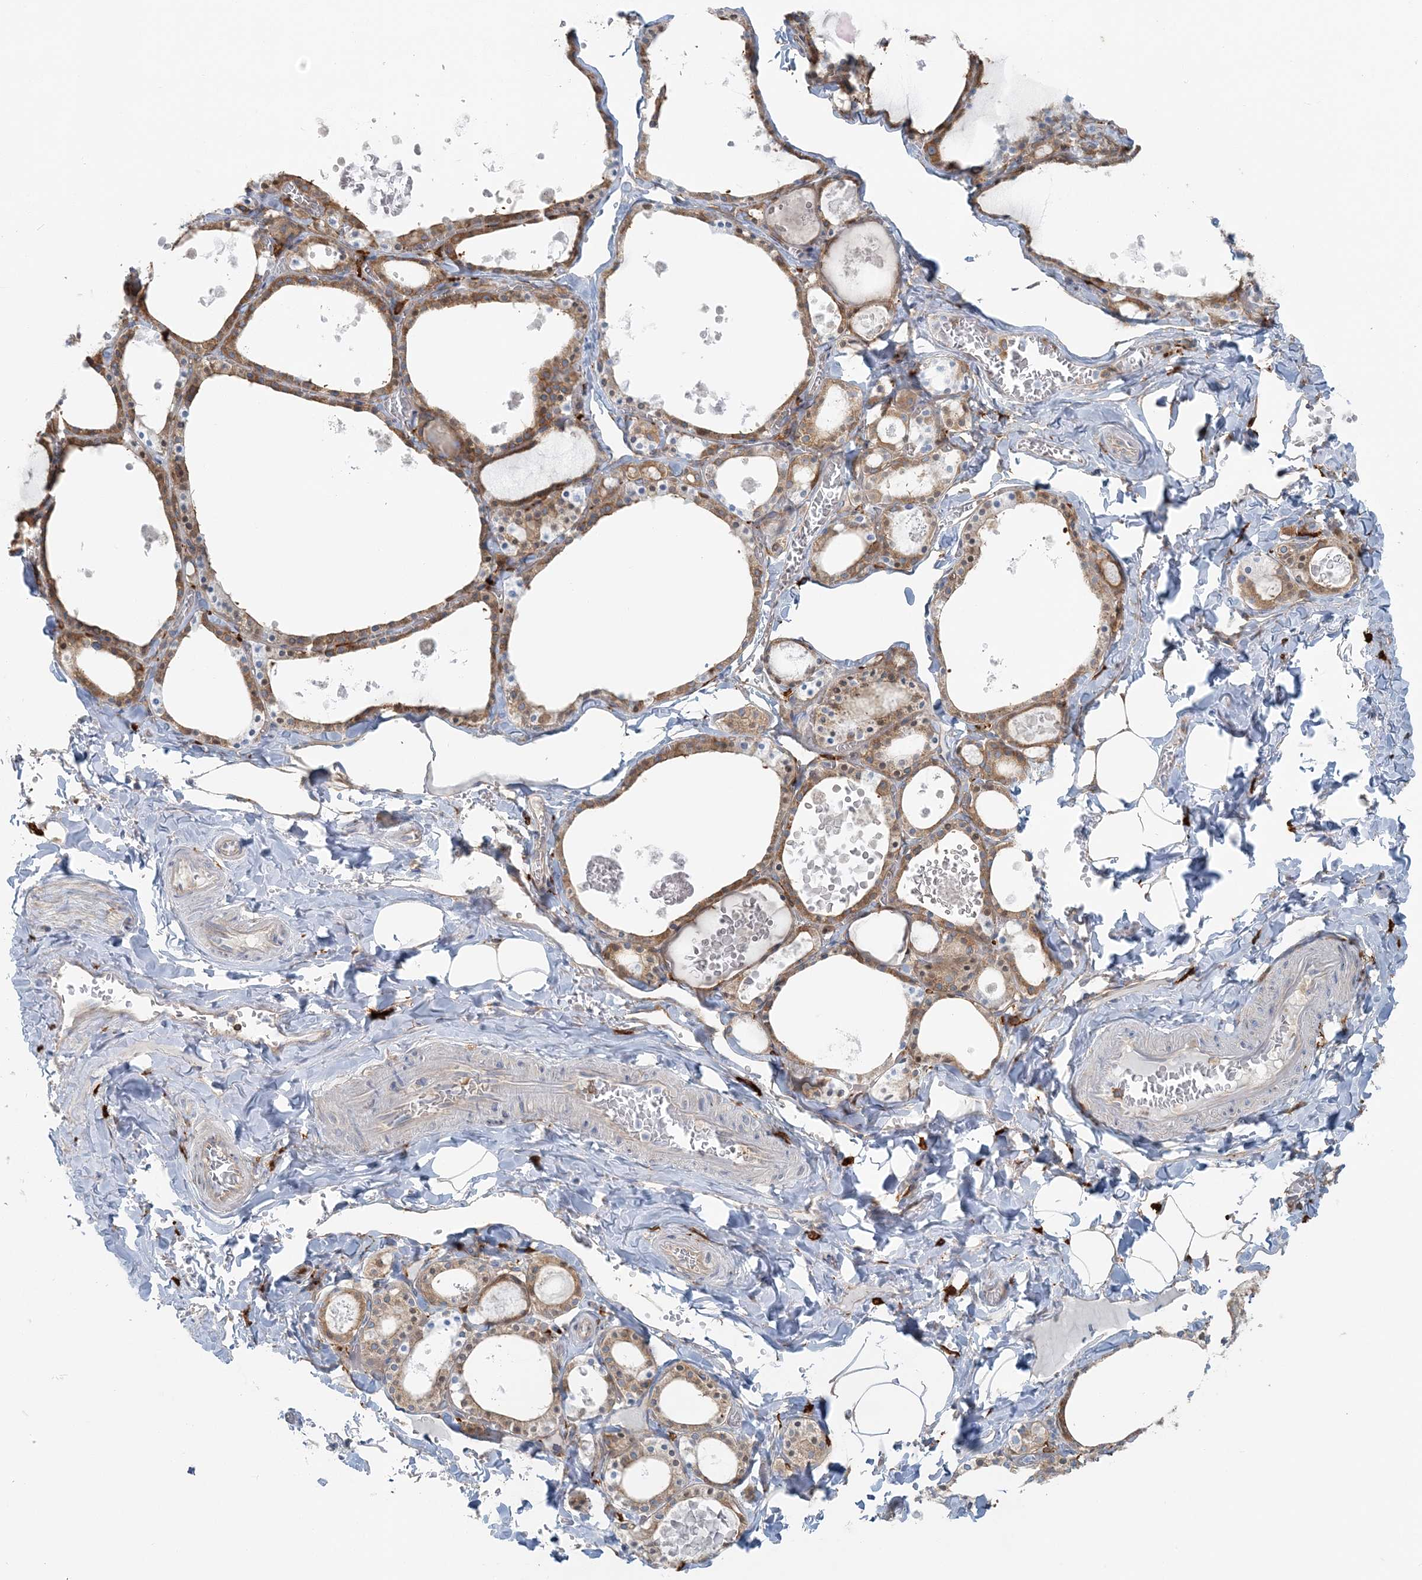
{"staining": {"intensity": "moderate", "quantity": ">75%", "location": "cytoplasmic/membranous"}, "tissue": "thyroid gland", "cell_type": "Glandular cells", "image_type": "normal", "snomed": [{"axis": "morphology", "description": "Normal tissue, NOS"}, {"axis": "topography", "description": "Thyroid gland"}], "caption": "The image shows immunohistochemical staining of unremarkable thyroid gland. There is moderate cytoplasmic/membranous staining is seen in about >75% of glandular cells.", "gene": "SNX2", "patient": {"sex": "male", "age": 56}}